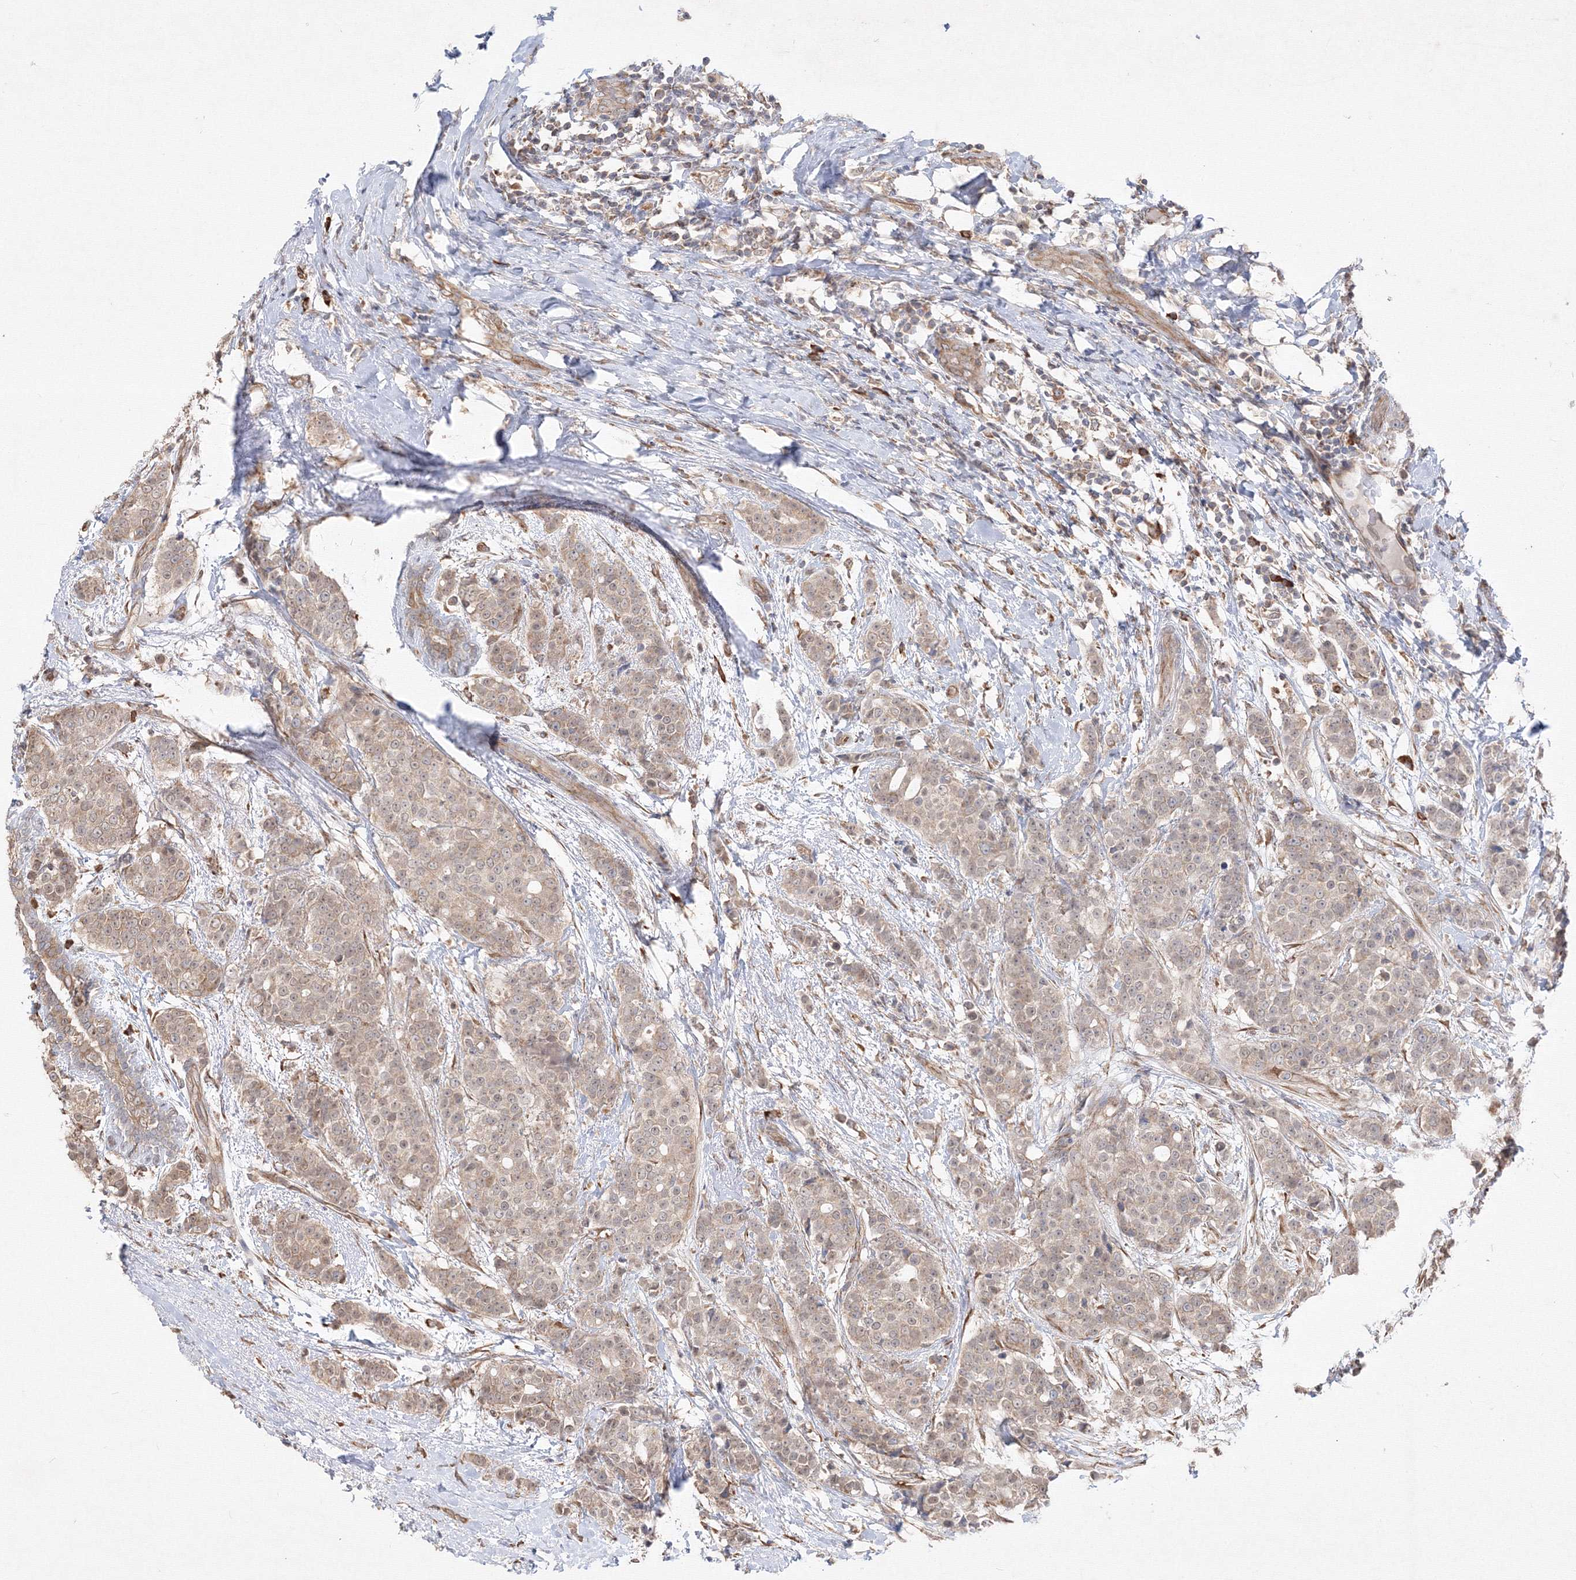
{"staining": {"intensity": "moderate", "quantity": ">75%", "location": "cytoplasmic/membranous"}, "tissue": "breast cancer", "cell_type": "Tumor cells", "image_type": "cancer", "snomed": [{"axis": "morphology", "description": "Lobular carcinoma"}, {"axis": "topography", "description": "Breast"}], "caption": "A brown stain labels moderate cytoplasmic/membranous staining of a protein in breast lobular carcinoma tumor cells.", "gene": "FBXL8", "patient": {"sex": "female", "age": 51}}